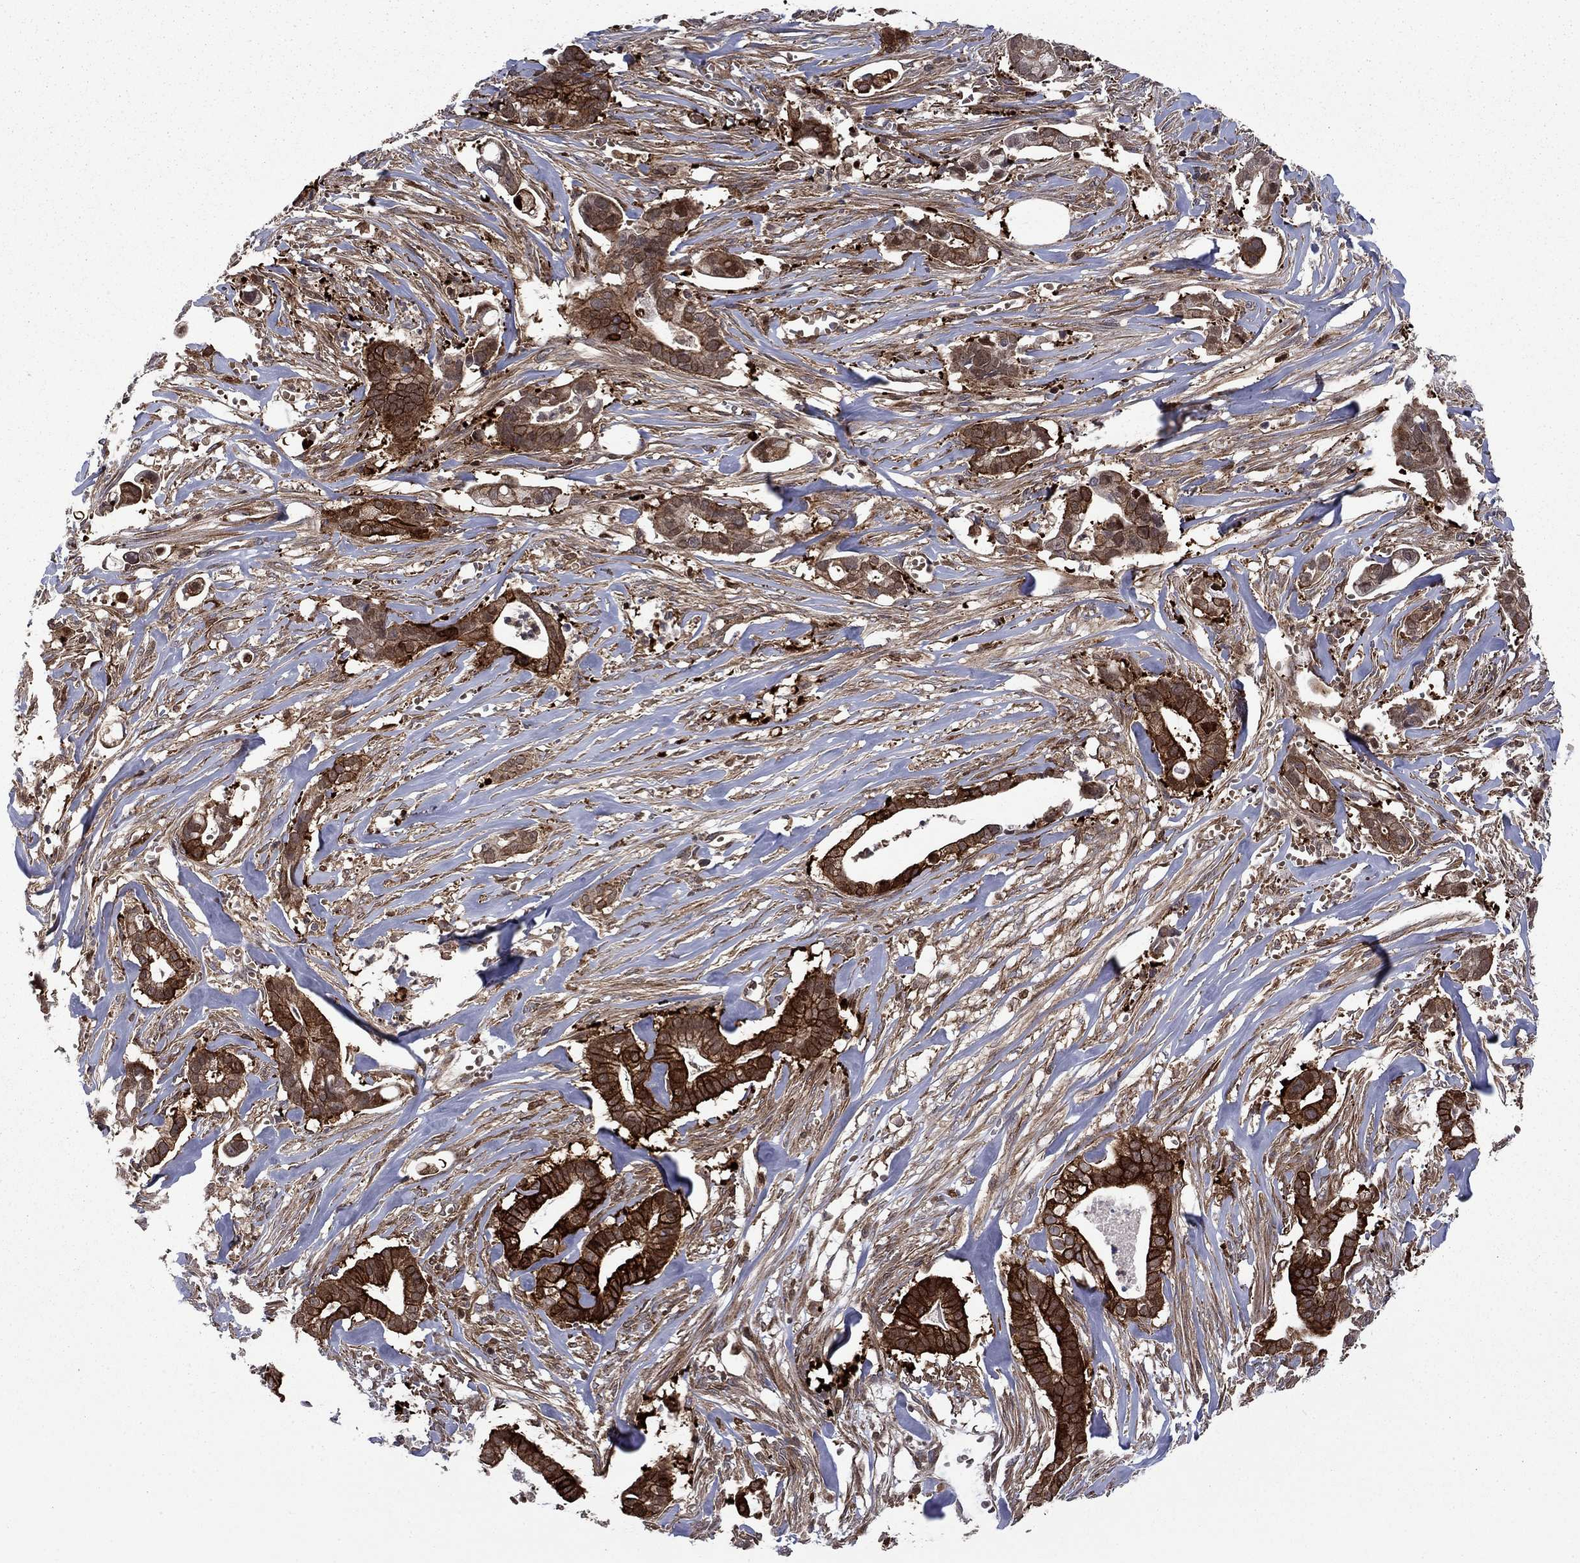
{"staining": {"intensity": "strong", "quantity": "25%-75%", "location": "cytoplasmic/membranous"}, "tissue": "pancreatic cancer", "cell_type": "Tumor cells", "image_type": "cancer", "snomed": [{"axis": "morphology", "description": "Adenocarcinoma, NOS"}, {"axis": "topography", "description": "Pancreas"}], "caption": "Brown immunohistochemical staining in pancreatic adenocarcinoma shows strong cytoplasmic/membranous staining in about 25%-75% of tumor cells. (Stains: DAB in brown, nuclei in blue, Microscopy: brightfield microscopy at high magnification).", "gene": "HDAC4", "patient": {"sex": "male", "age": 61}}